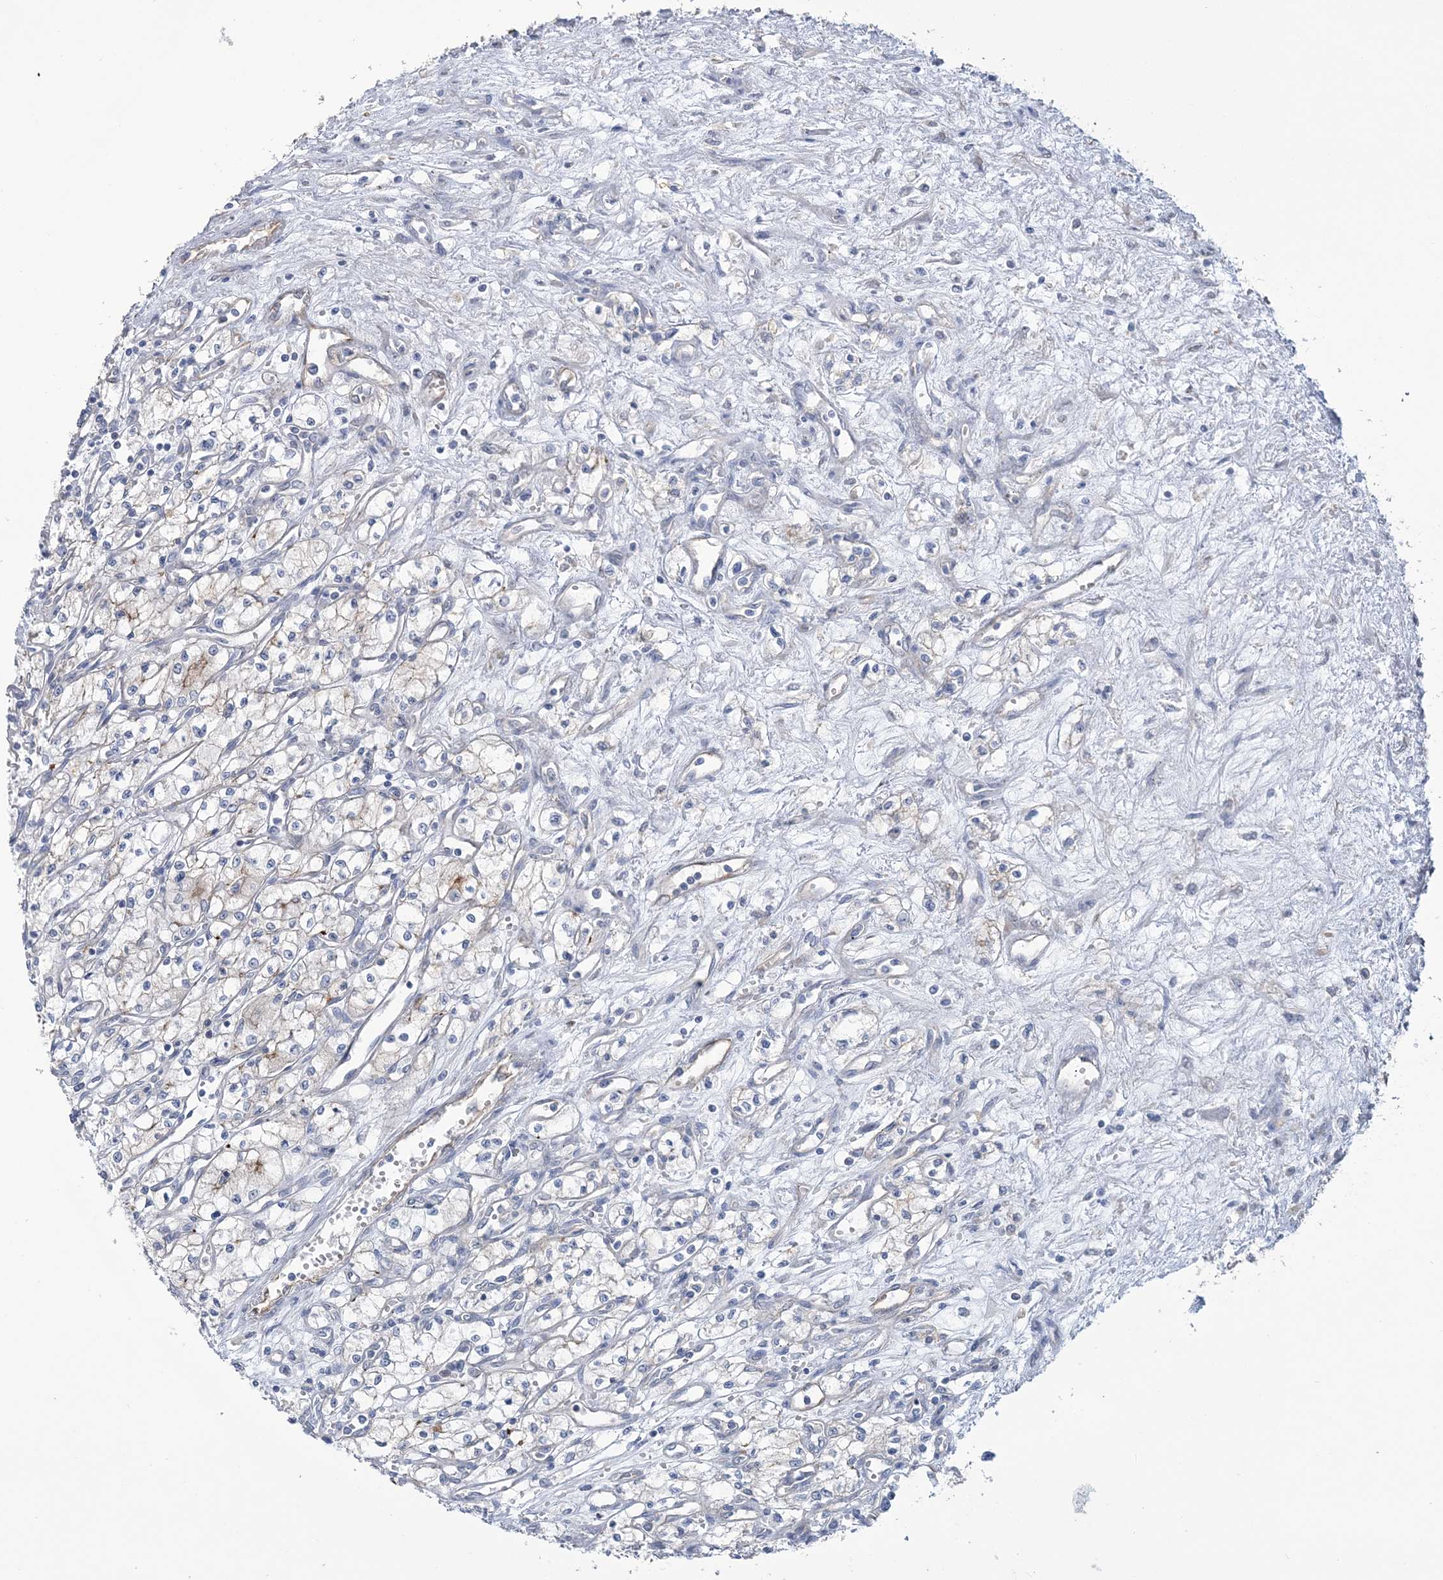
{"staining": {"intensity": "weak", "quantity": "<25%", "location": "cytoplasmic/membranous"}, "tissue": "renal cancer", "cell_type": "Tumor cells", "image_type": "cancer", "snomed": [{"axis": "morphology", "description": "Adenocarcinoma, NOS"}, {"axis": "topography", "description": "Kidney"}], "caption": "This is an immunohistochemistry micrograph of renal cancer. There is no positivity in tumor cells.", "gene": "RAB11FIP5", "patient": {"sex": "male", "age": 59}}